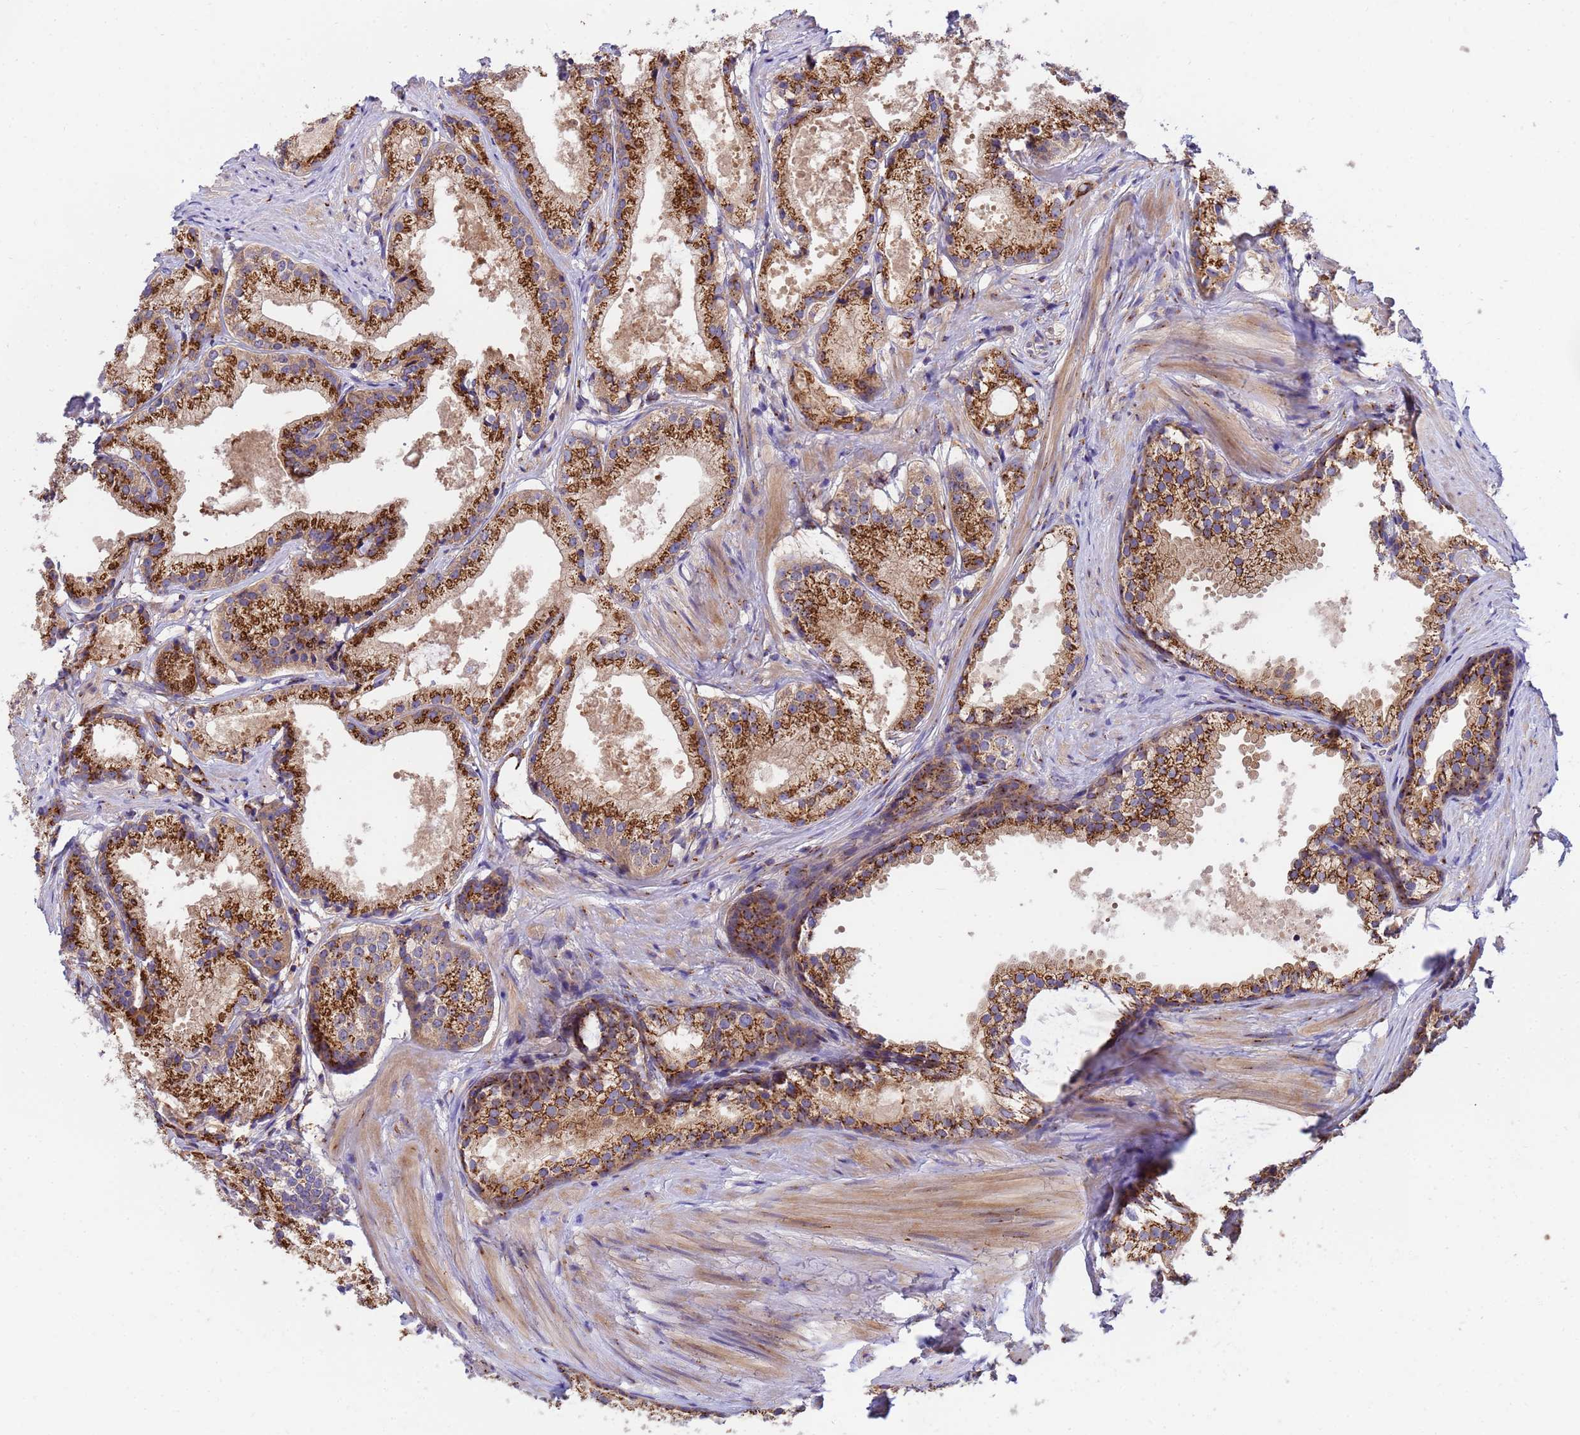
{"staining": {"intensity": "strong", "quantity": ">75%", "location": "cytoplasmic/membranous"}, "tissue": "prostate cancer", "cell_type": "Tumor cells", "image_type": "cancer", "snomed": [{"axis": "morphology", "description": "Adenocarcinoma, Low grade"}, {"axis": "topography", "description": "Prostate"}], "caption": "IHC micrograph of human prostate adenocarcinoma (low-grade) stained for a protein (brown), which shows high levels of strong cytoplasmic/membranous positivity in approximately >75% of tumor cells.", "gene": "HPS3", "patient": {"sex": "male", "age": 57}}